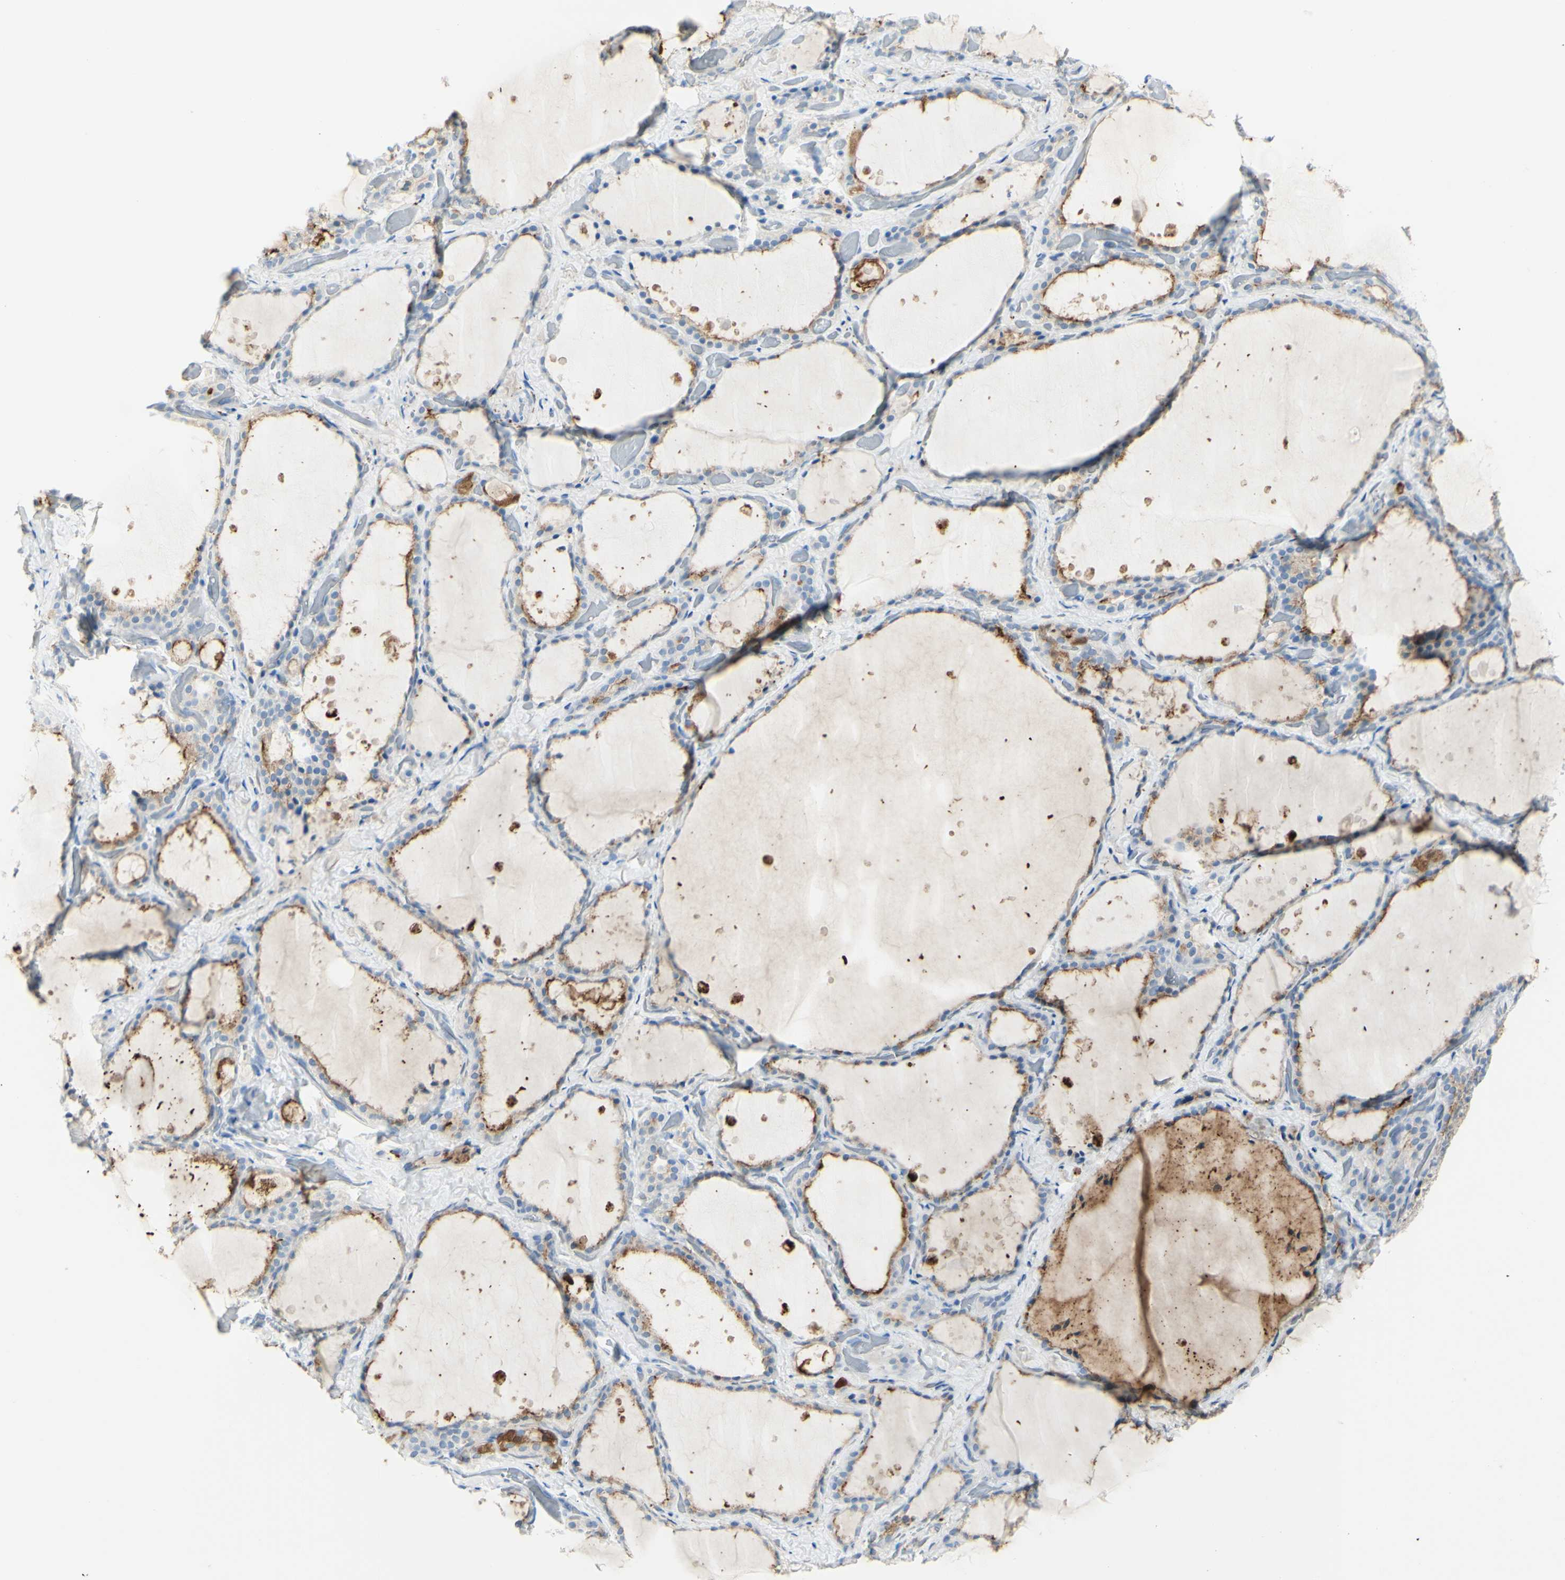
{"staining": {"intensity": "weak", "quantity": ">75%", "location": "cytoplasmic/membranous"}, "tissue": "thyroid gland", "cell_type": "Glandular cells", "image_type": "normal", "snomed": [{"axis": "morphology", "description": "Normal tissue, NOS"}, {"axis": "topography", "description": "Thyroid gland"}], "caption": "The photomicrograph exhibits staining of normal thyroid gland, revealing weak cytoplasmic/membranous protein staining (brown color) within glandular cells.", "gene": "TSPAN1", "patient": {"sex": "female", "age": 44}}